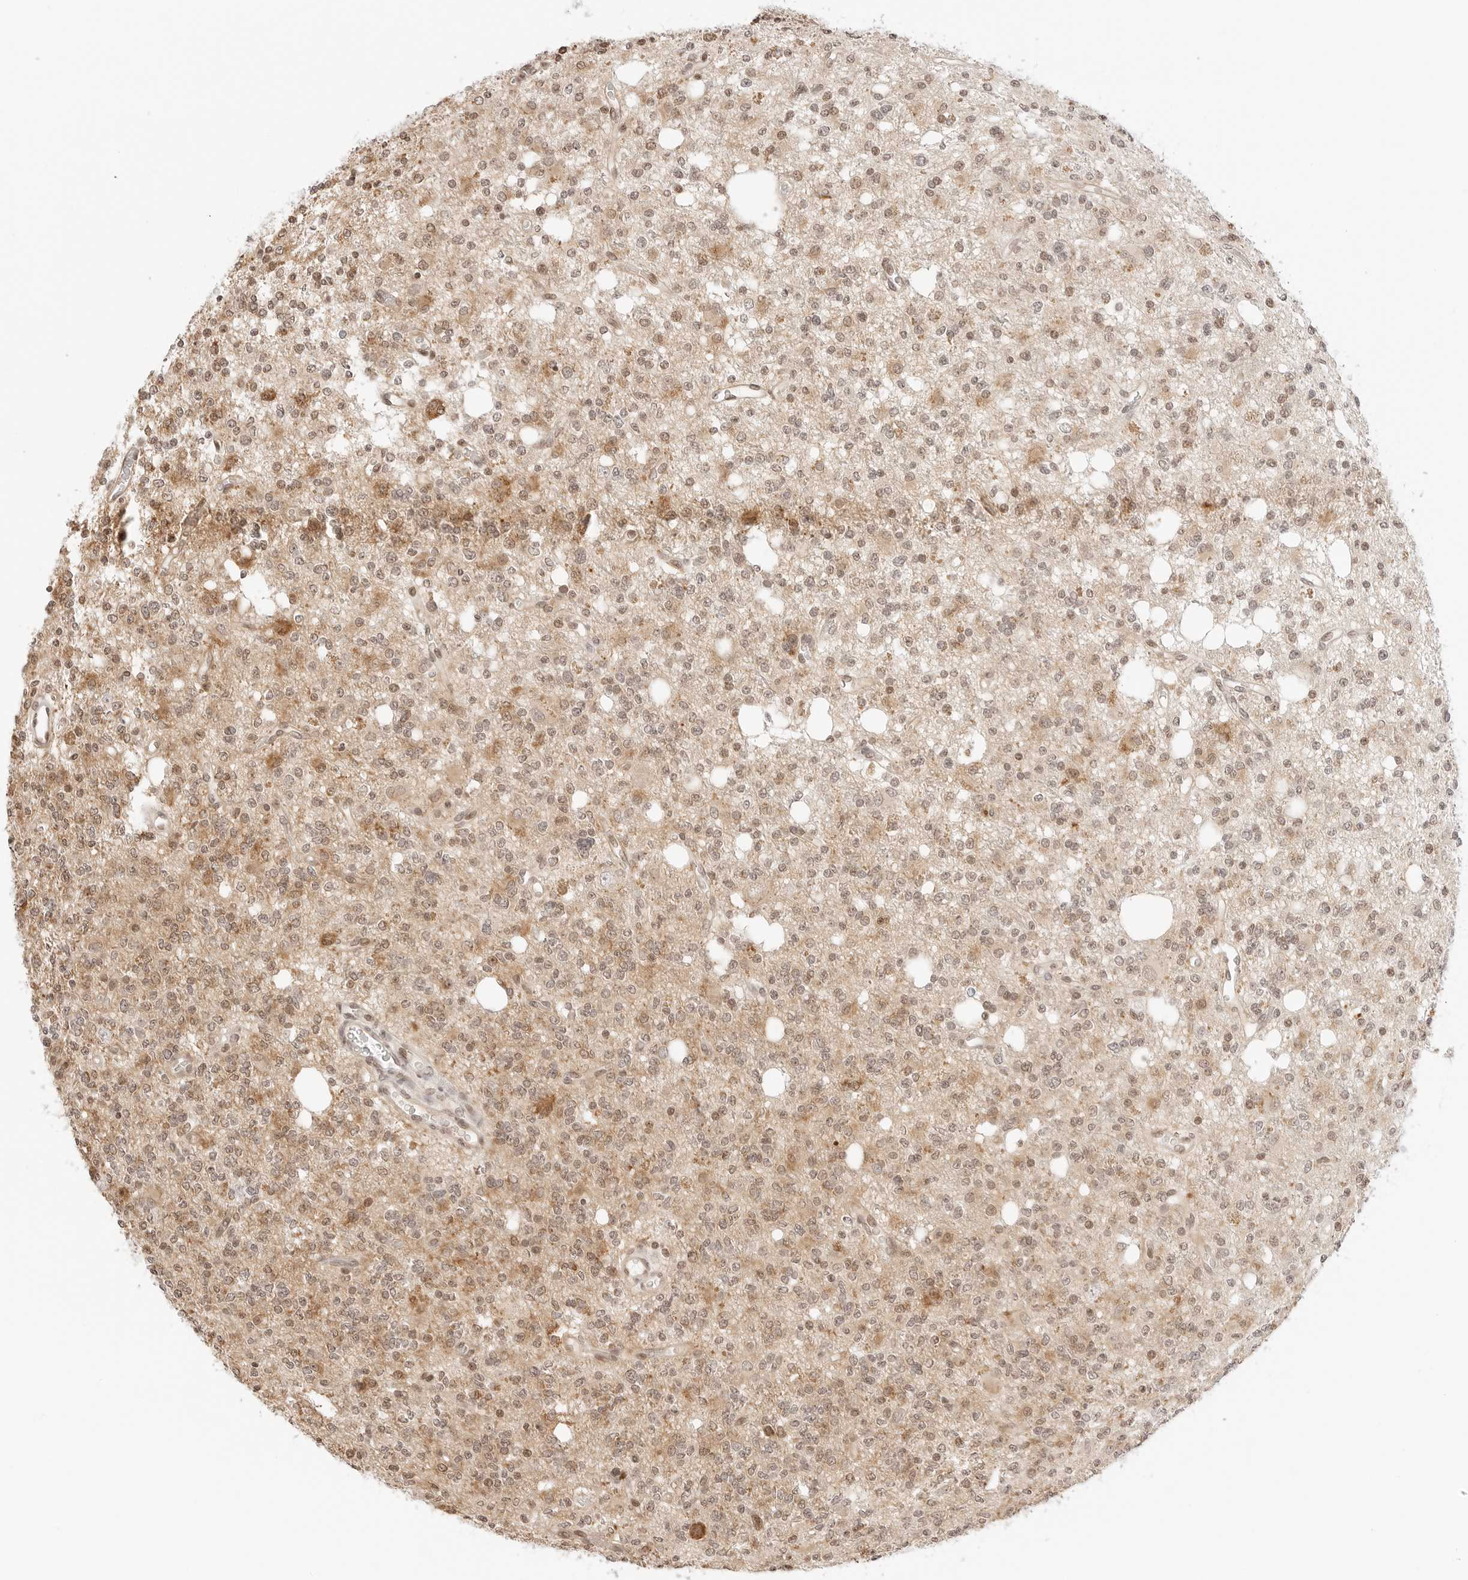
{"staining": {"intensity": "moderate", "quantity": "25%-75%", "location": "cytoplasmic/membranous,nuclear"}, "tissue": "glioma", "cell_type": "Tumor cells", "image_type": "cancer", "snomed": [{"axis": "morphology", "description": "Glioma, malignant, High grade"}, {"axis": "topography", "description": "Brain"}], "caption": "Protein expression analysis of glioma displays moderate cytoplasmic/membranous and nuclear staining in approximately 25%-75% of tumor cells.", "gene": "RPS6KL1", "patient": {"sex": "female", "age": 62}}